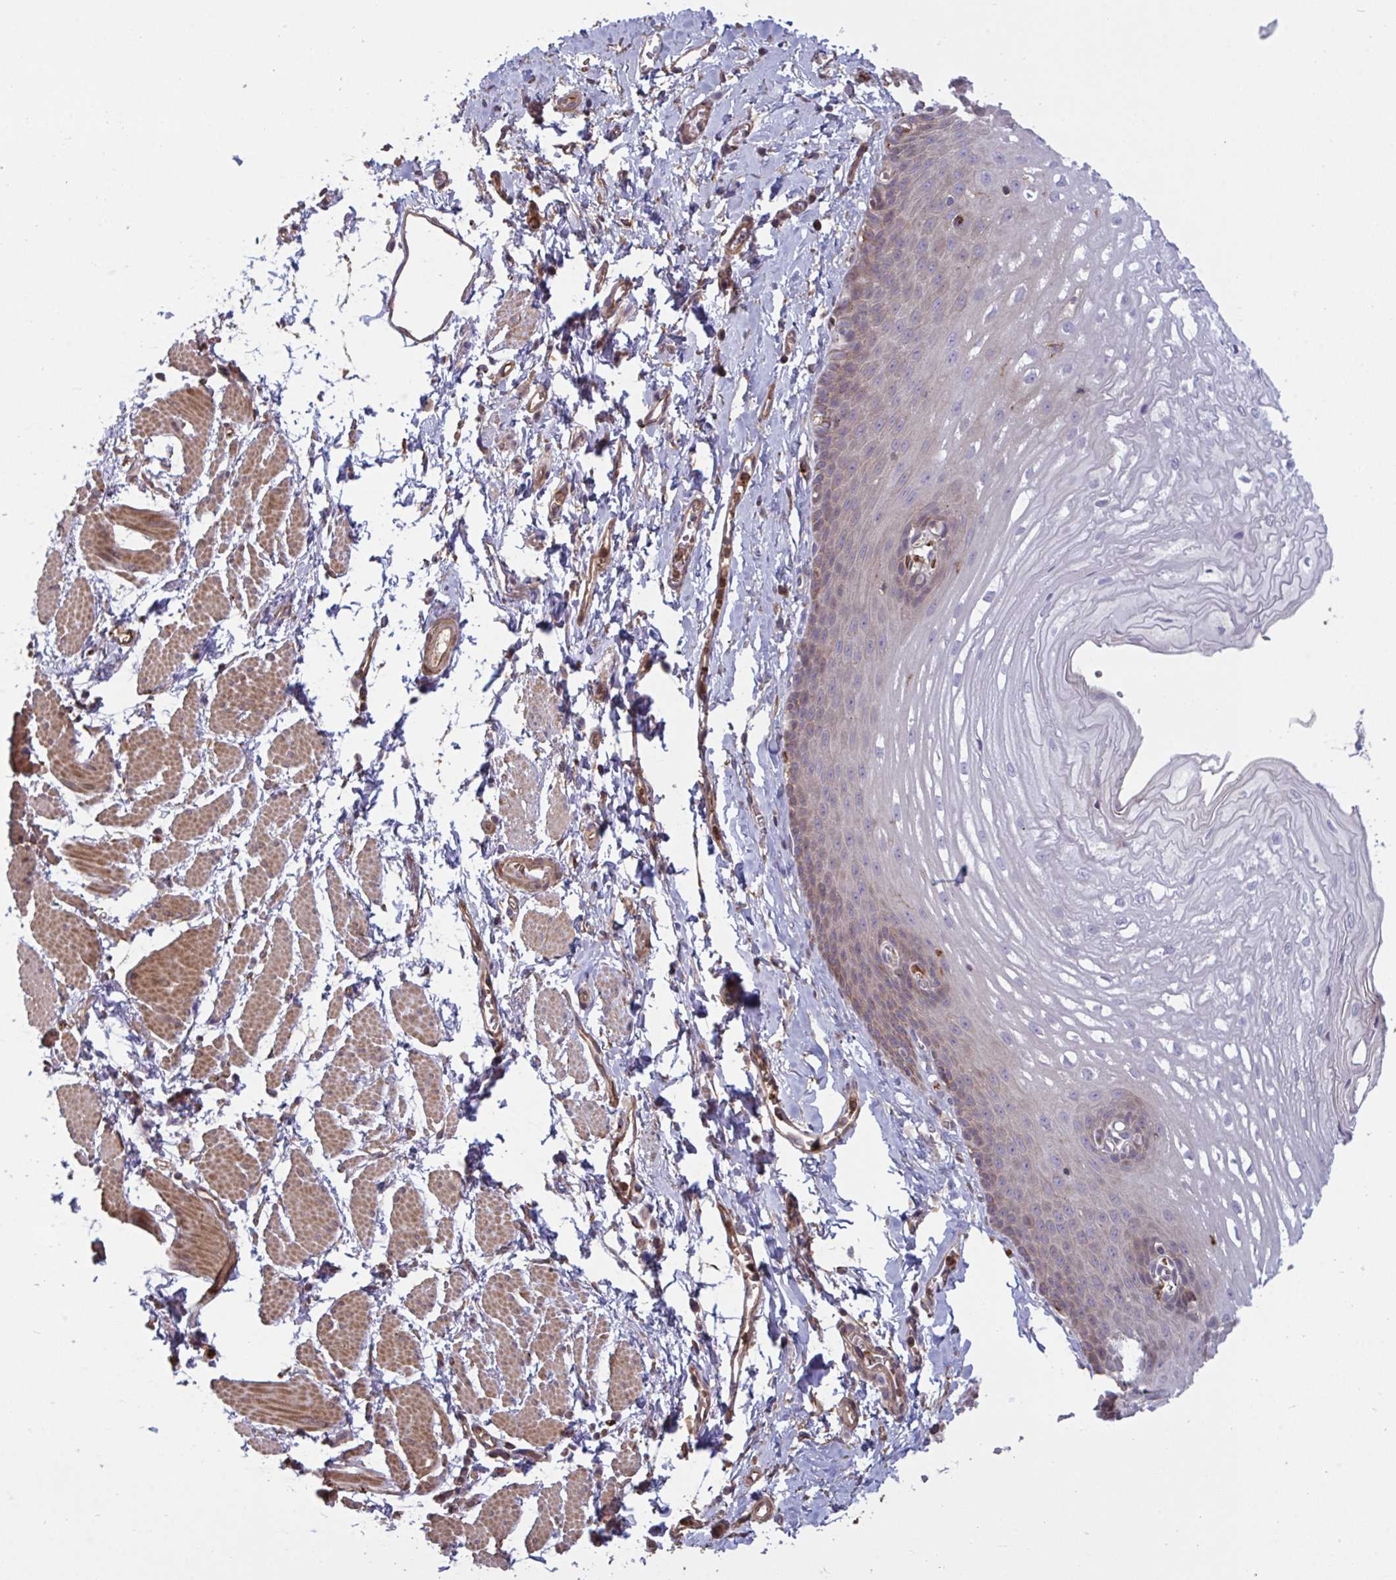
{"staining": {"intensity": "weak", "quantity": "25%-75%", "location": "cytoplasmic/membranous"}, "tissue": "esophagus", "cell_type": "Squamous epithelial cells", "image_type": "normal", "snomed": [{"axis": "morphology", "description": "Normal tissue, NOS"}, {"axis": "topography", "description": "Esophagus"}], "caption": "DAB immunohistochemical staining of normal esophagus shows weak cytoplasmic/membranous protein positivity in about 25%-75% of squamous epithelial cells.", "gene": "IL1R1", "patient": {"sex": "male", "age": 70}}